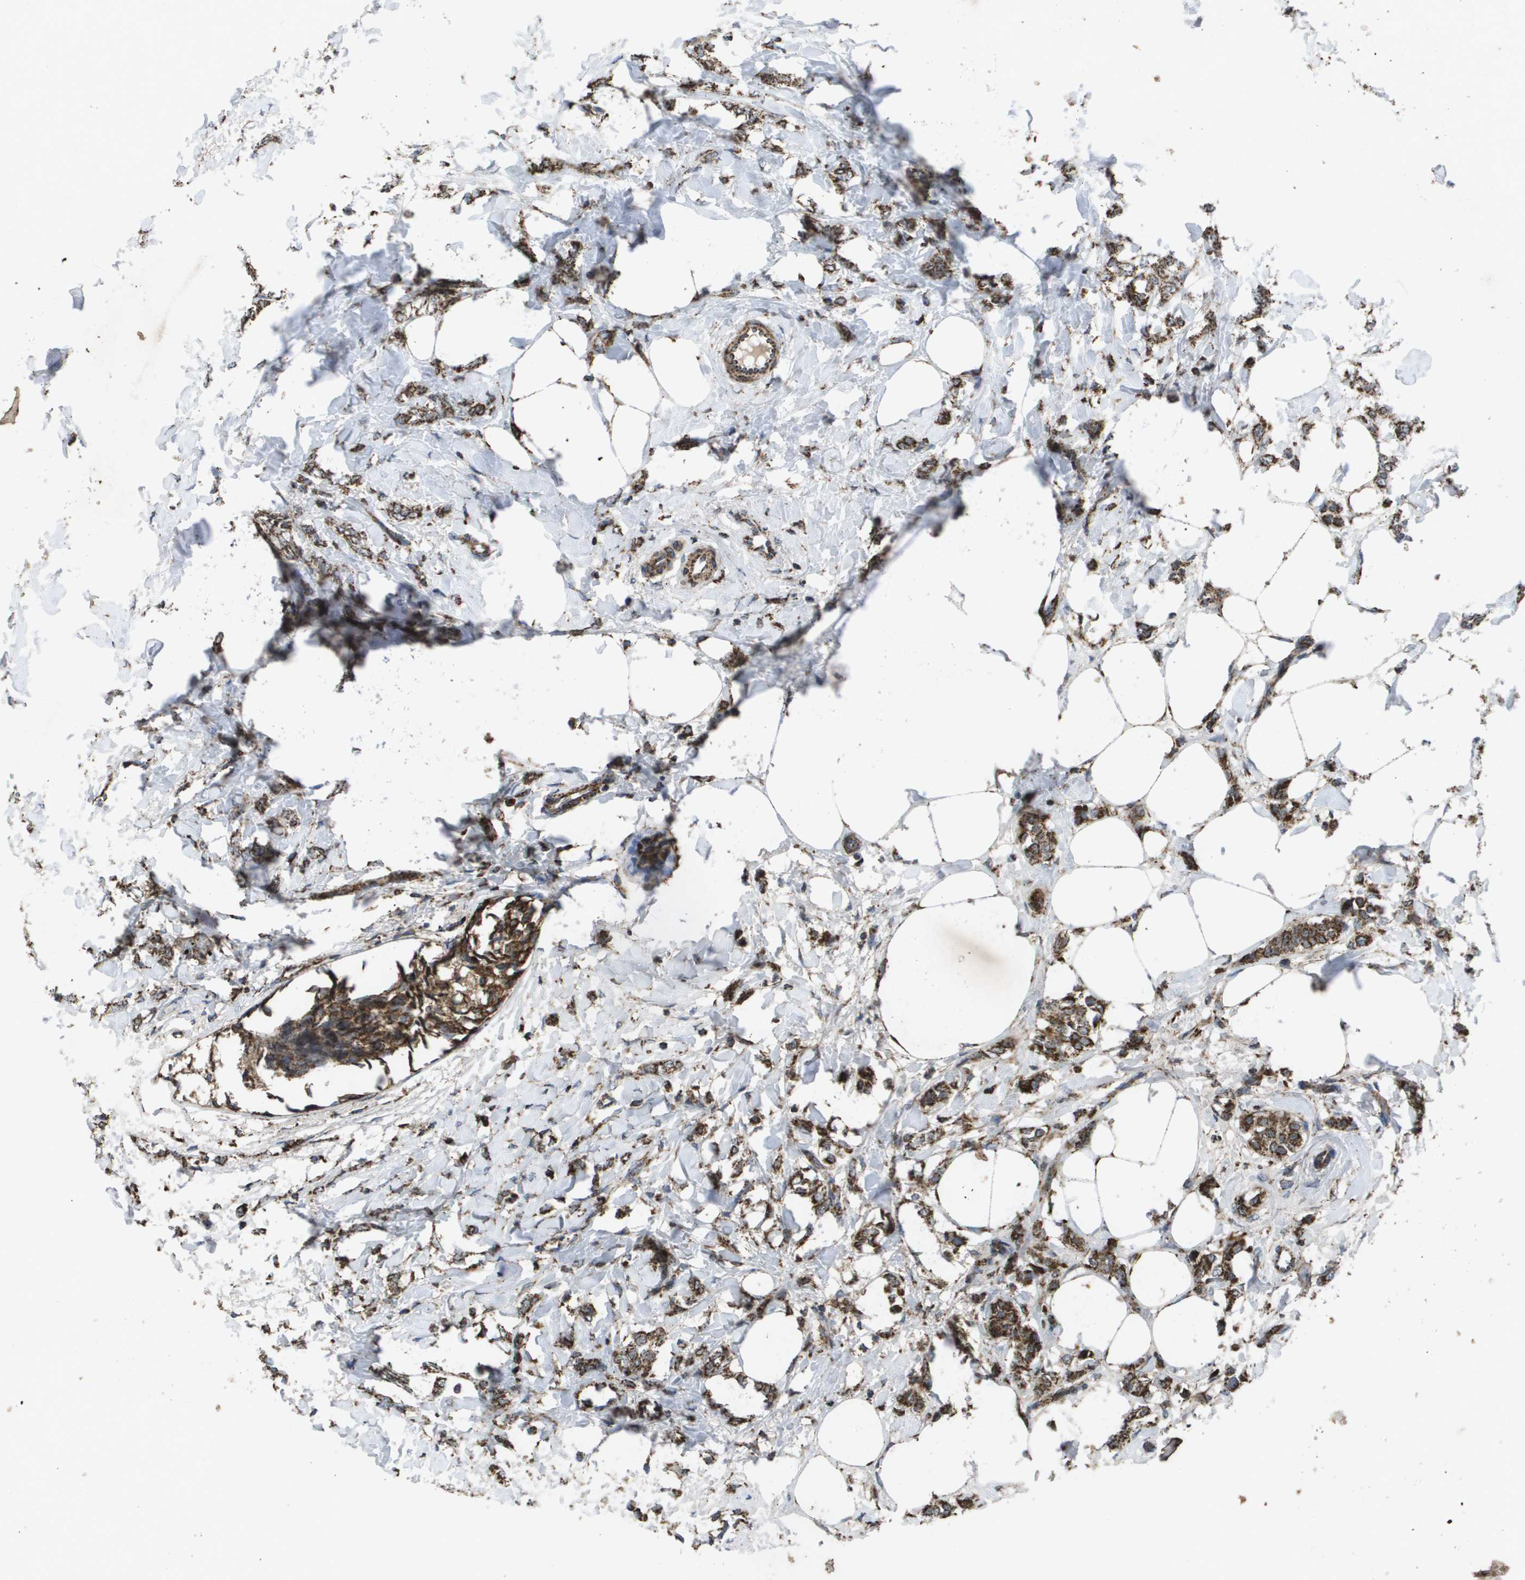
{"staining": {"intensity": "strong", "quantity": ">75%", "location": "cytoplasmic/membranous"}, "tissue": "breast cancer", "cell_type": "Tumor cells", "image_type": "cancer", "snomed": [{"axis": "morphology", "description": "Lobular carcinoma, in situ"}, {"axis": "morphology", "description": "Lobular carcinoma"}, {"axis": "topography", "description": "Breast"}], "caption": "Immunohistochemical staining of human breast cancer (lobular carcinoma in situ) displays high levels of strong cytoplasmic/membranous expression in approximately >75% of tumor cells. (brown staining indicates protein expression, while blue staining denotes nuclei).", "gene": "HSPE1", "patient": {"sex": "female", "age": 41}}